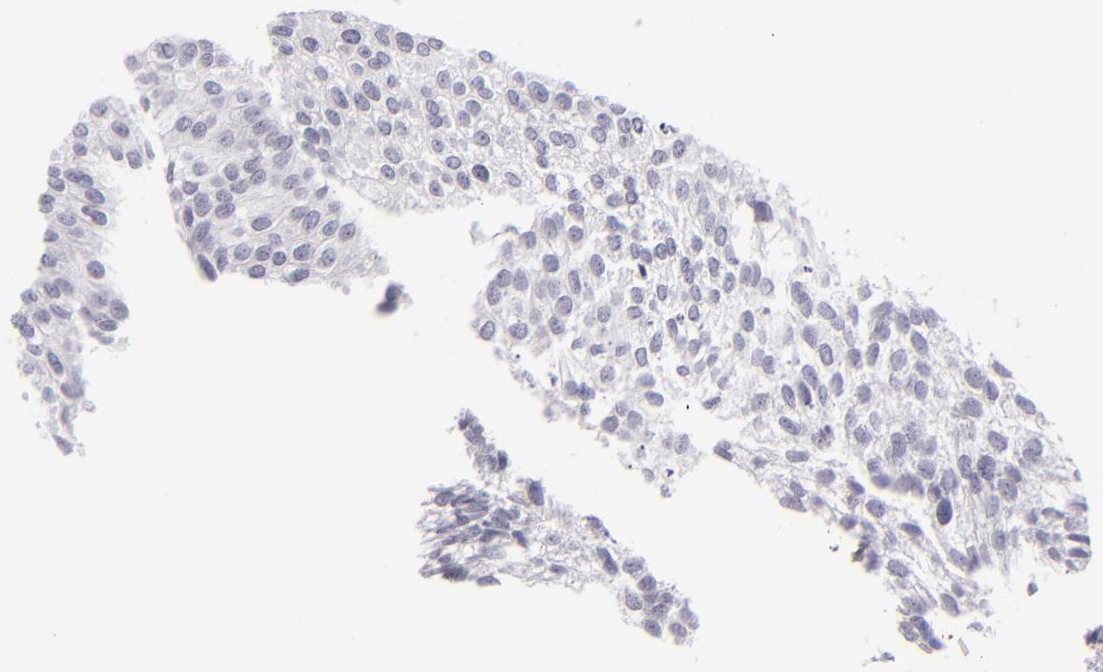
{"staining": {"intensity": "negative", "quantity": "none", "location": "none"}, "tissue": "urothelial cancer", "cell_type": "Tumor cells", "image_type": "cancer", "snomed": [{"axis": "morphology", "description": "Urothelial carcinoma, Low grade"}, {"axis": "topography", "description": "Urinary bladder"}], "caption": "Immunohistochemistry photomicrograph of neoplastic tissue: low-grade urothelial carcinoma stained with DAB (3,3'-diaminobenzidine) shows no significant protein expression in tumor cells. (DAB (3,3'-diaminobenzidine) immunohistochemistry with hematoxylin counter stain).", "gene": "C9", "patient": {"sex": "male", "age": 84}}